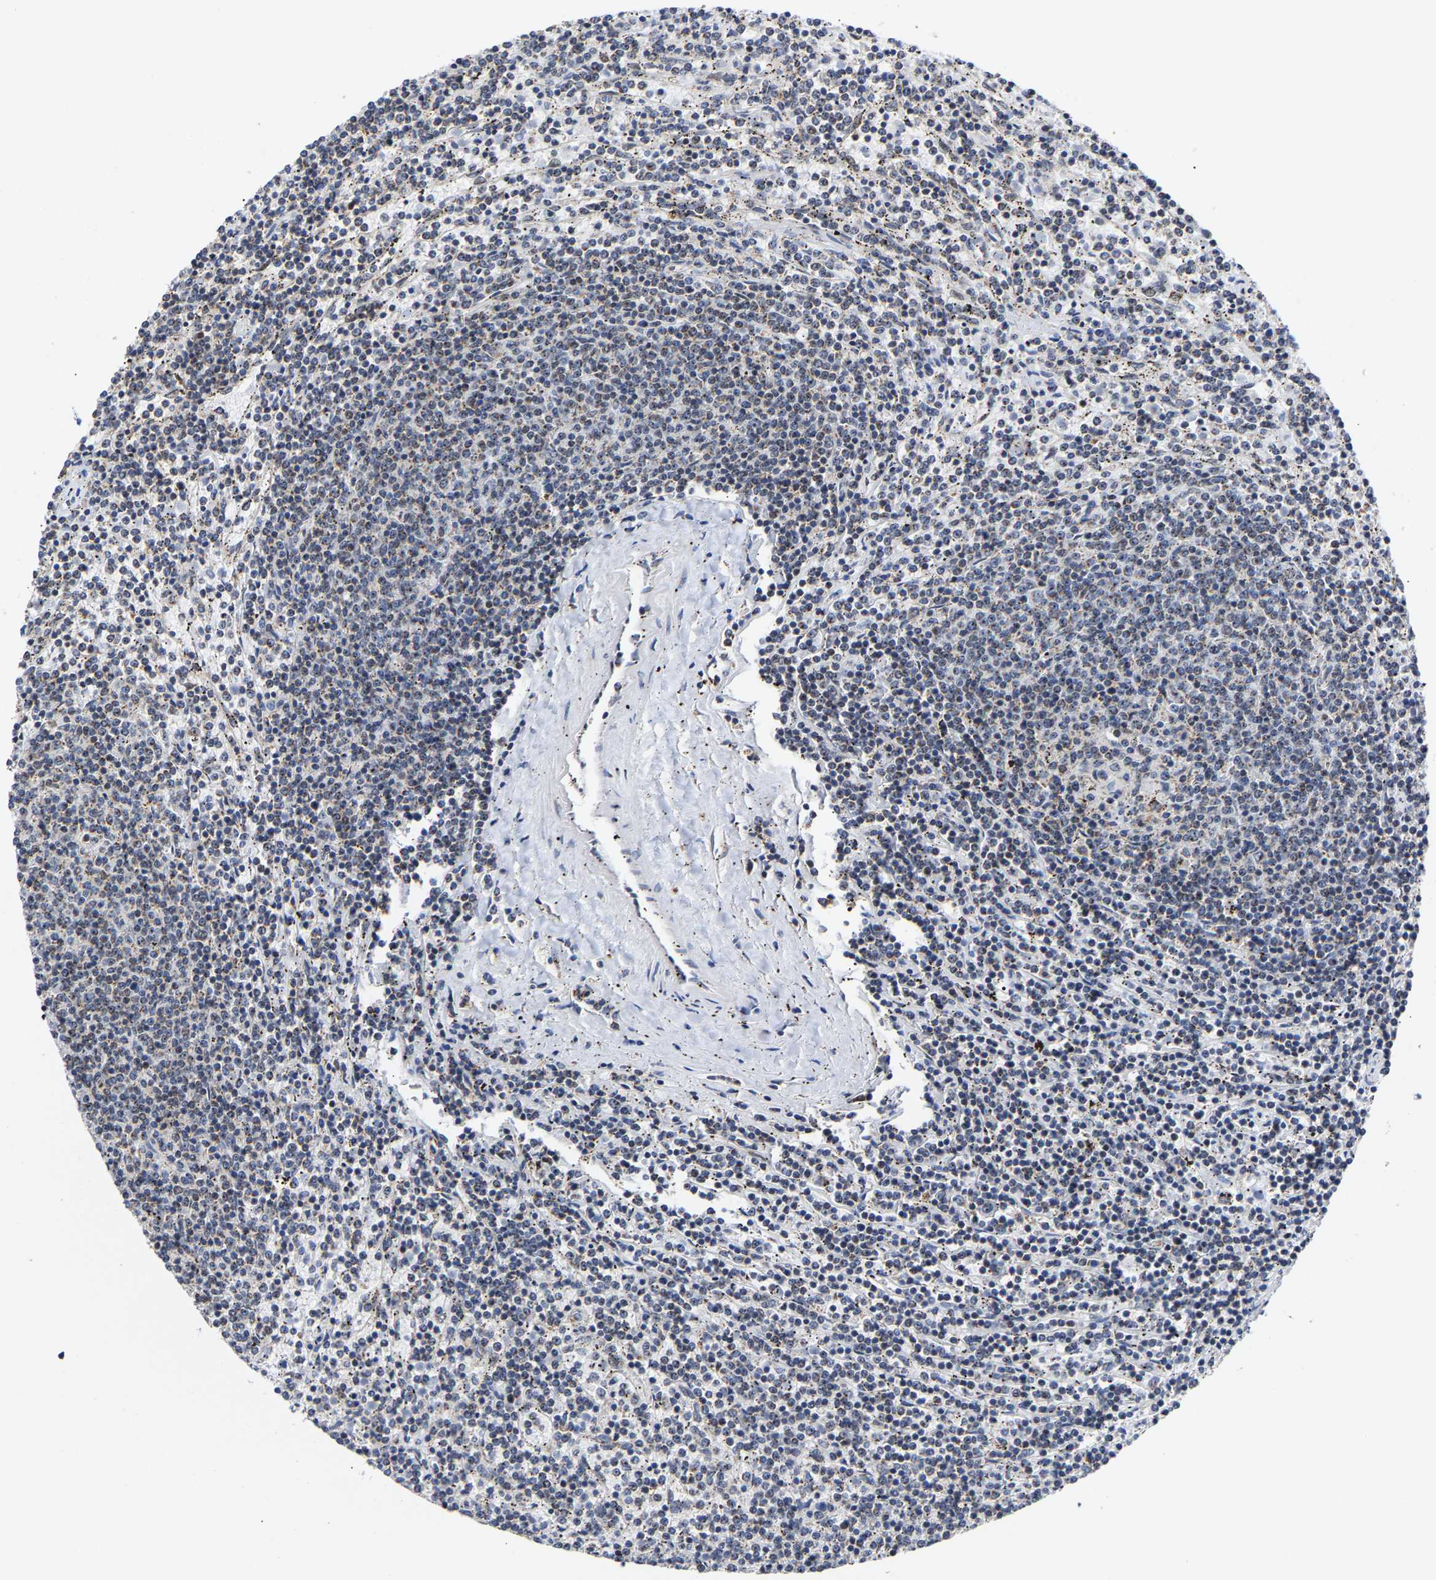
{"staining": {"intensity": "moderate", "quantity": "<25%", "location": "cytoplasmic/membranous"}, "tissue": "lymphoma", "cell_type": "Tumor cells", "image_type": "cancer", "snomed": [{"axis": "morphology", "description": "Malignant lymphoma, non-Hodgkin's type, Low grade"}, {"axis": "topography", "description": "Spleen"}], "caption": "Moderate cytoplasmic/membranous protein staining is seen in approximately <25% of tumor cells in low-grade malignant lymphoma, non-Hodgkin's type.", "gene": "PCNT", "patient": {"sex": "female", "age": 50}}